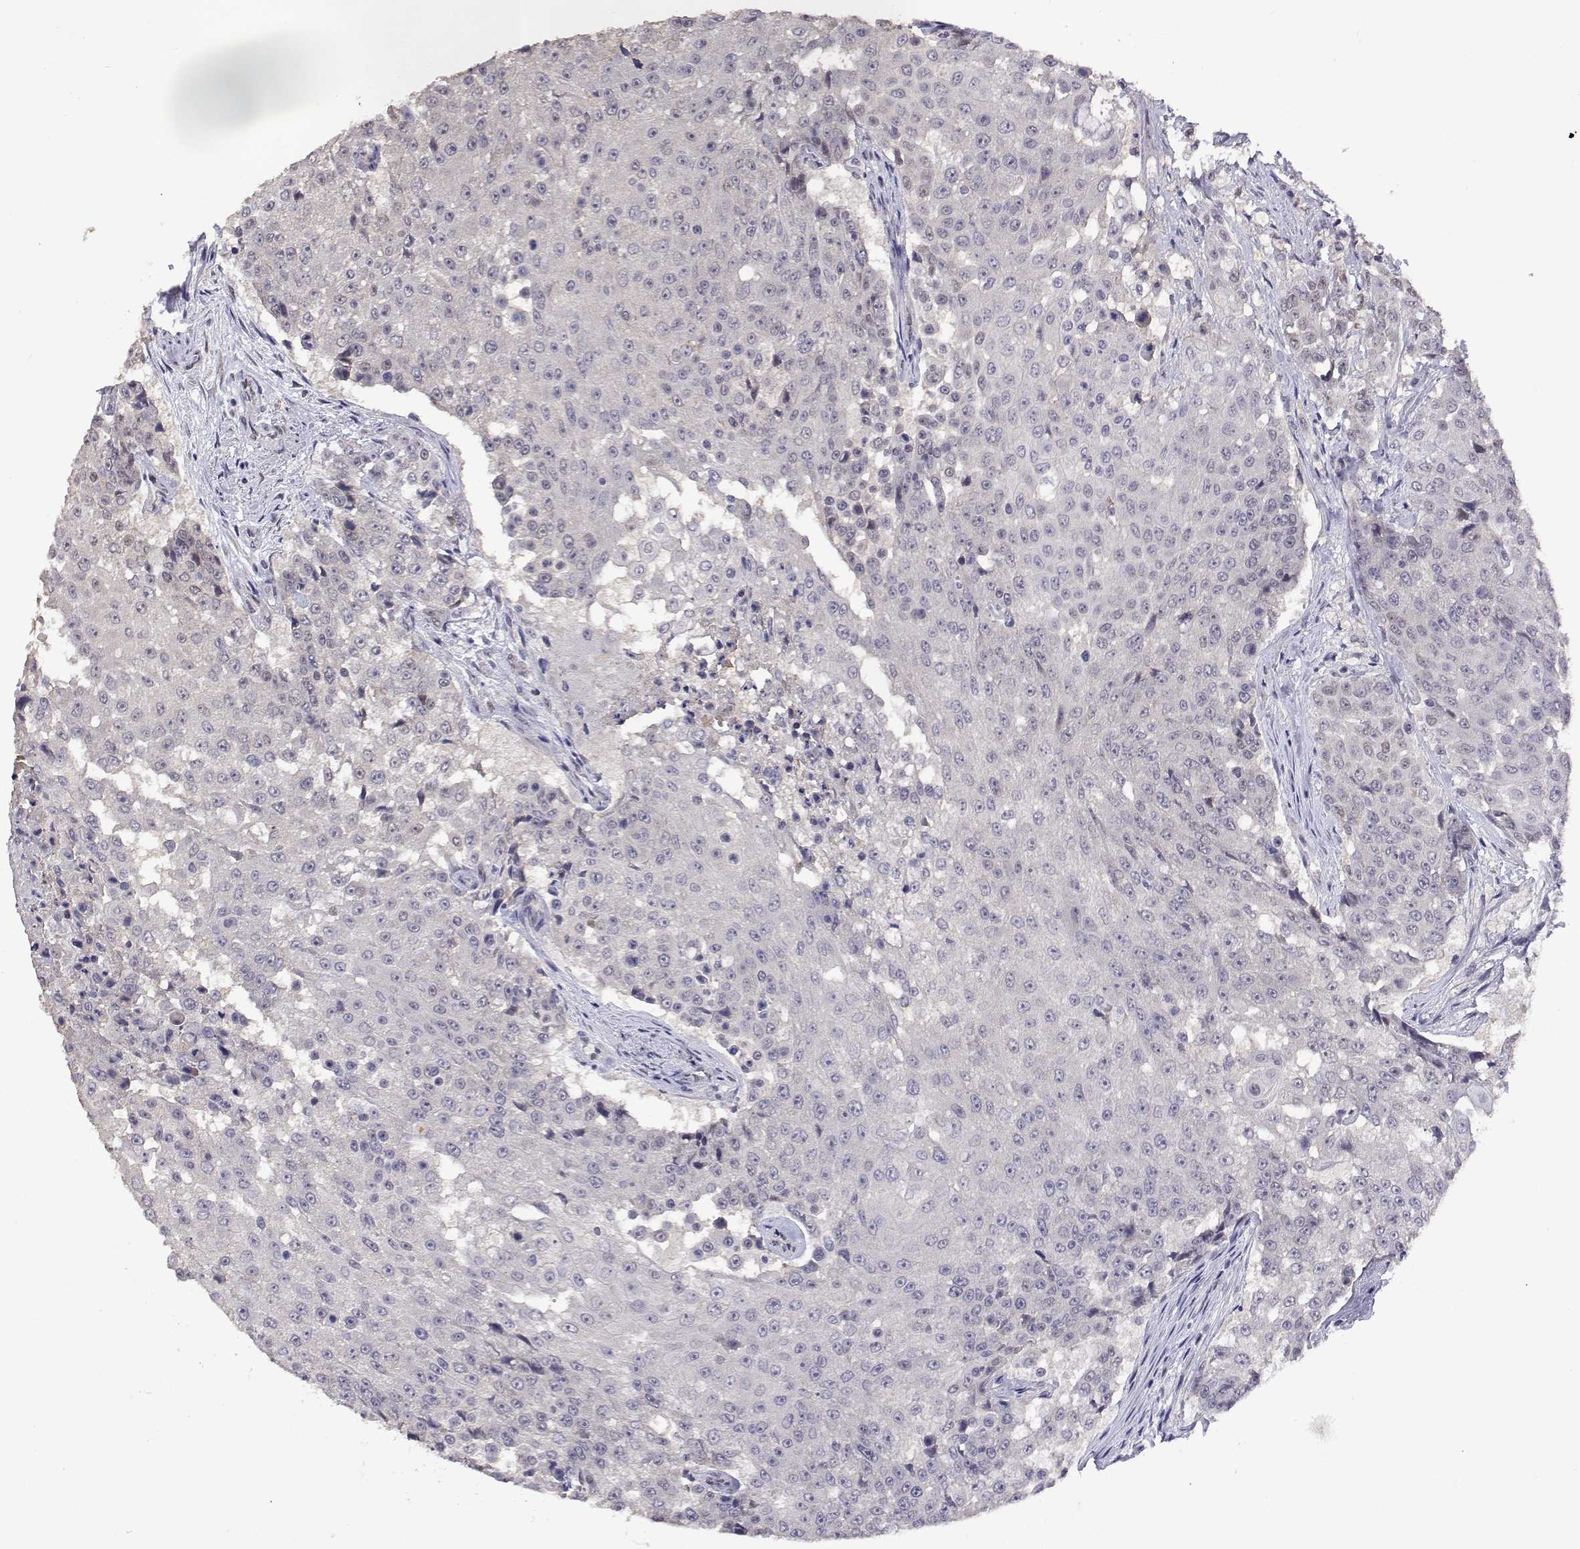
{"staining": {"intensity": "negative", "quantity": "none", "location": "none"}, "tissue": "urothelial cancer", "cell_type": "Tumor cells", "image_type": "cancer", "snomed": [{"axis": "morphology", "description": "Urothelial carcinoma, High grade"}, {"axis": "topography", "description": "Urinary bladder"}], "caption": "Urothelial carcinoma (high-grade) was stained to show a protein in brown. There is no significant staining in tumor cells.", "gene": "HNRNPA0", "patient": {"sex": "female", "age": 63}}